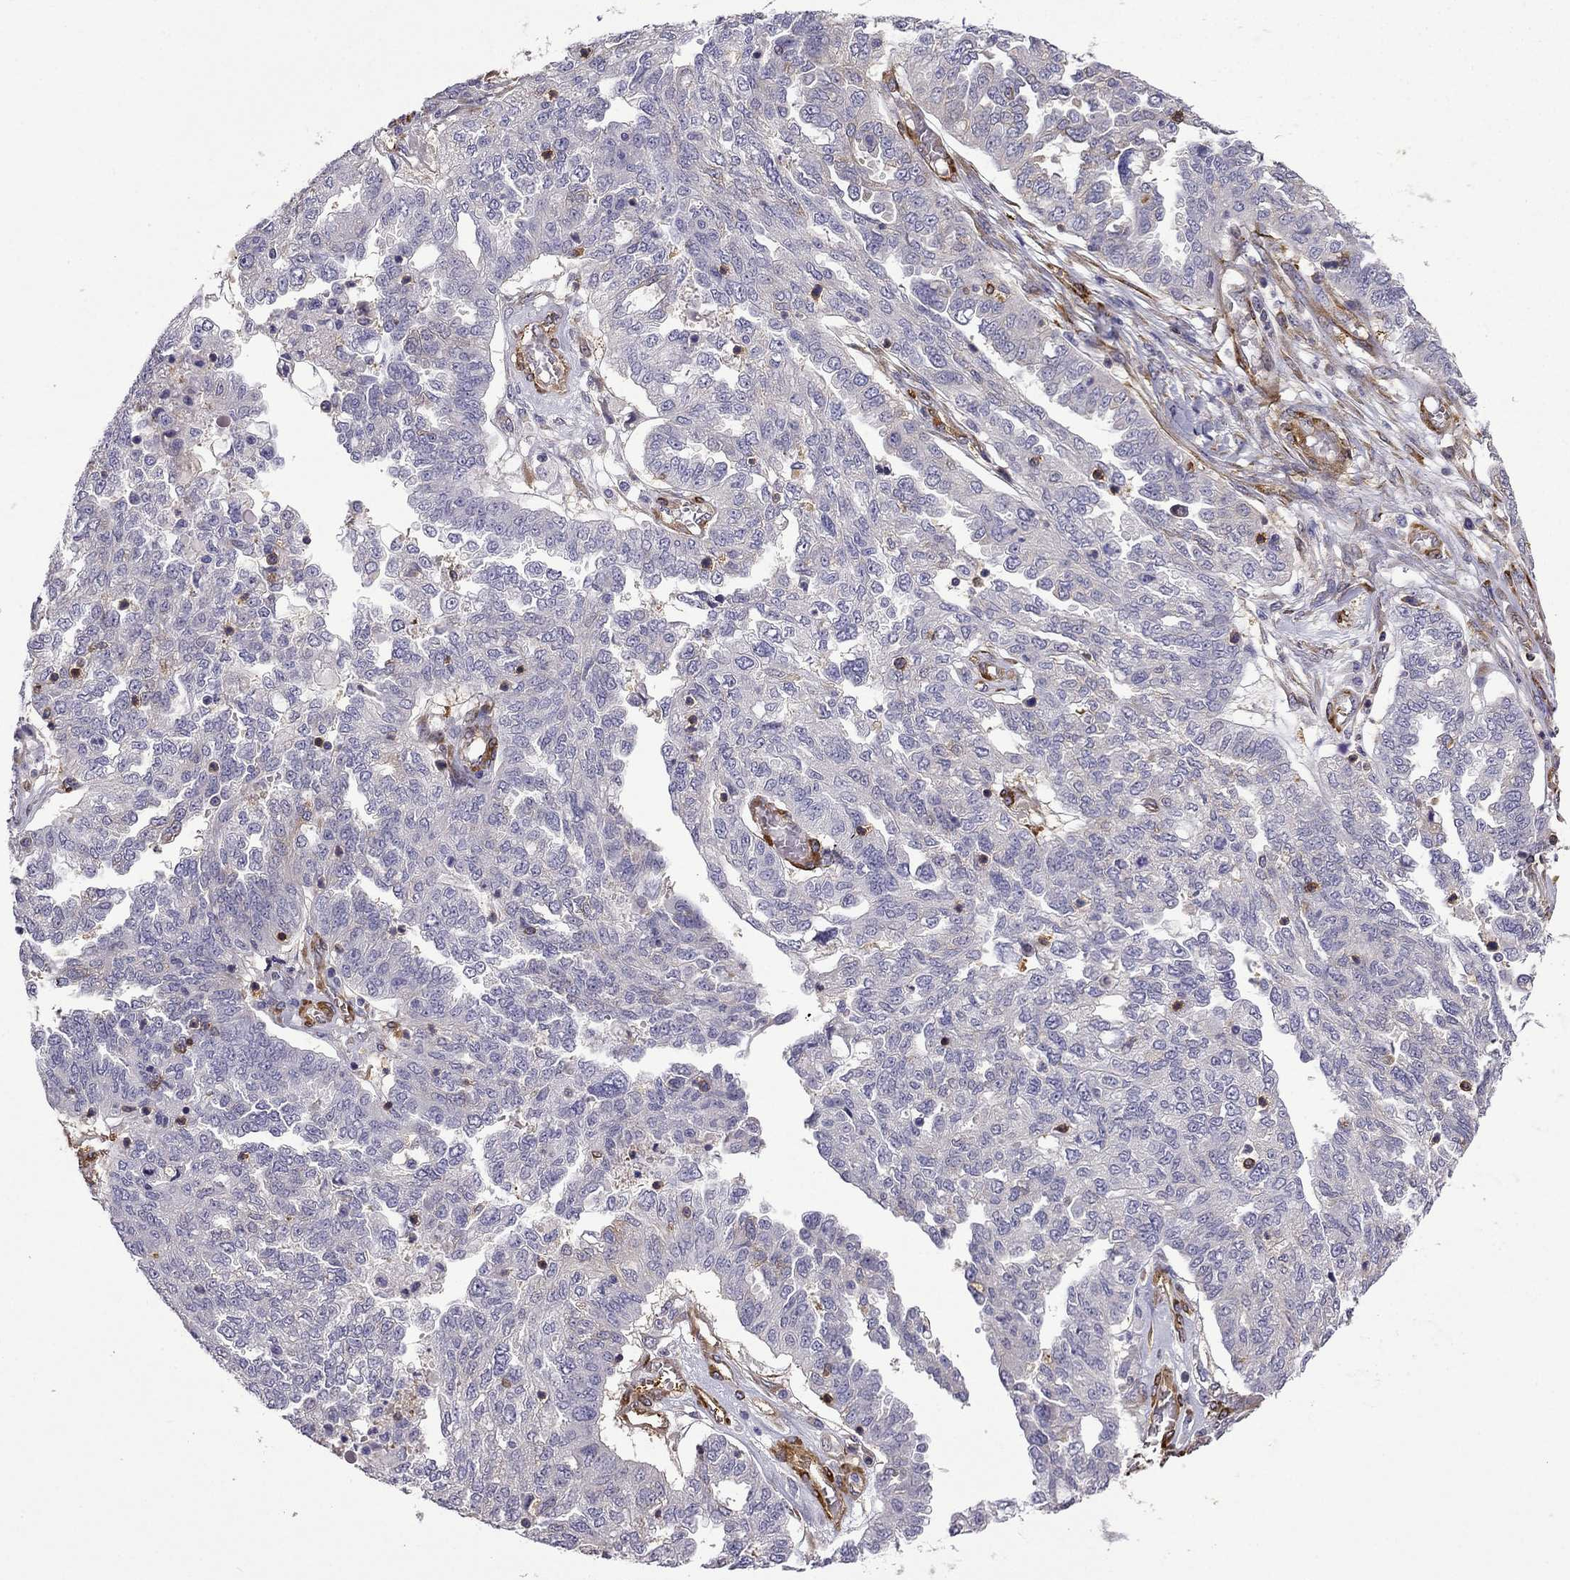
{"staining": {"intensity": "moderate", "quantity": "<25%", "location": "cytoplasmic/membranous"}, "tissue": "ovarian cancer", "cell_type": "Tumor cells", "image_type": "cancer", "snomed": [{"axis": "morphology", "description": "Cystadenocarcinoma, serous, NOS"}, {"axis": "topography", "description": "Ovary"}], "caption": "Immunohistochemical staining of serous cystadenocarcinoma (ovarian) reveals low levels of moderate cytoplasmic/membranous expression in about <25% of tumor cells. Ihc stains the protein of interest in brown and the nuclei are stained blue.", "gene": "MAP4", "patient": {"sex": "female", "age": 67}}